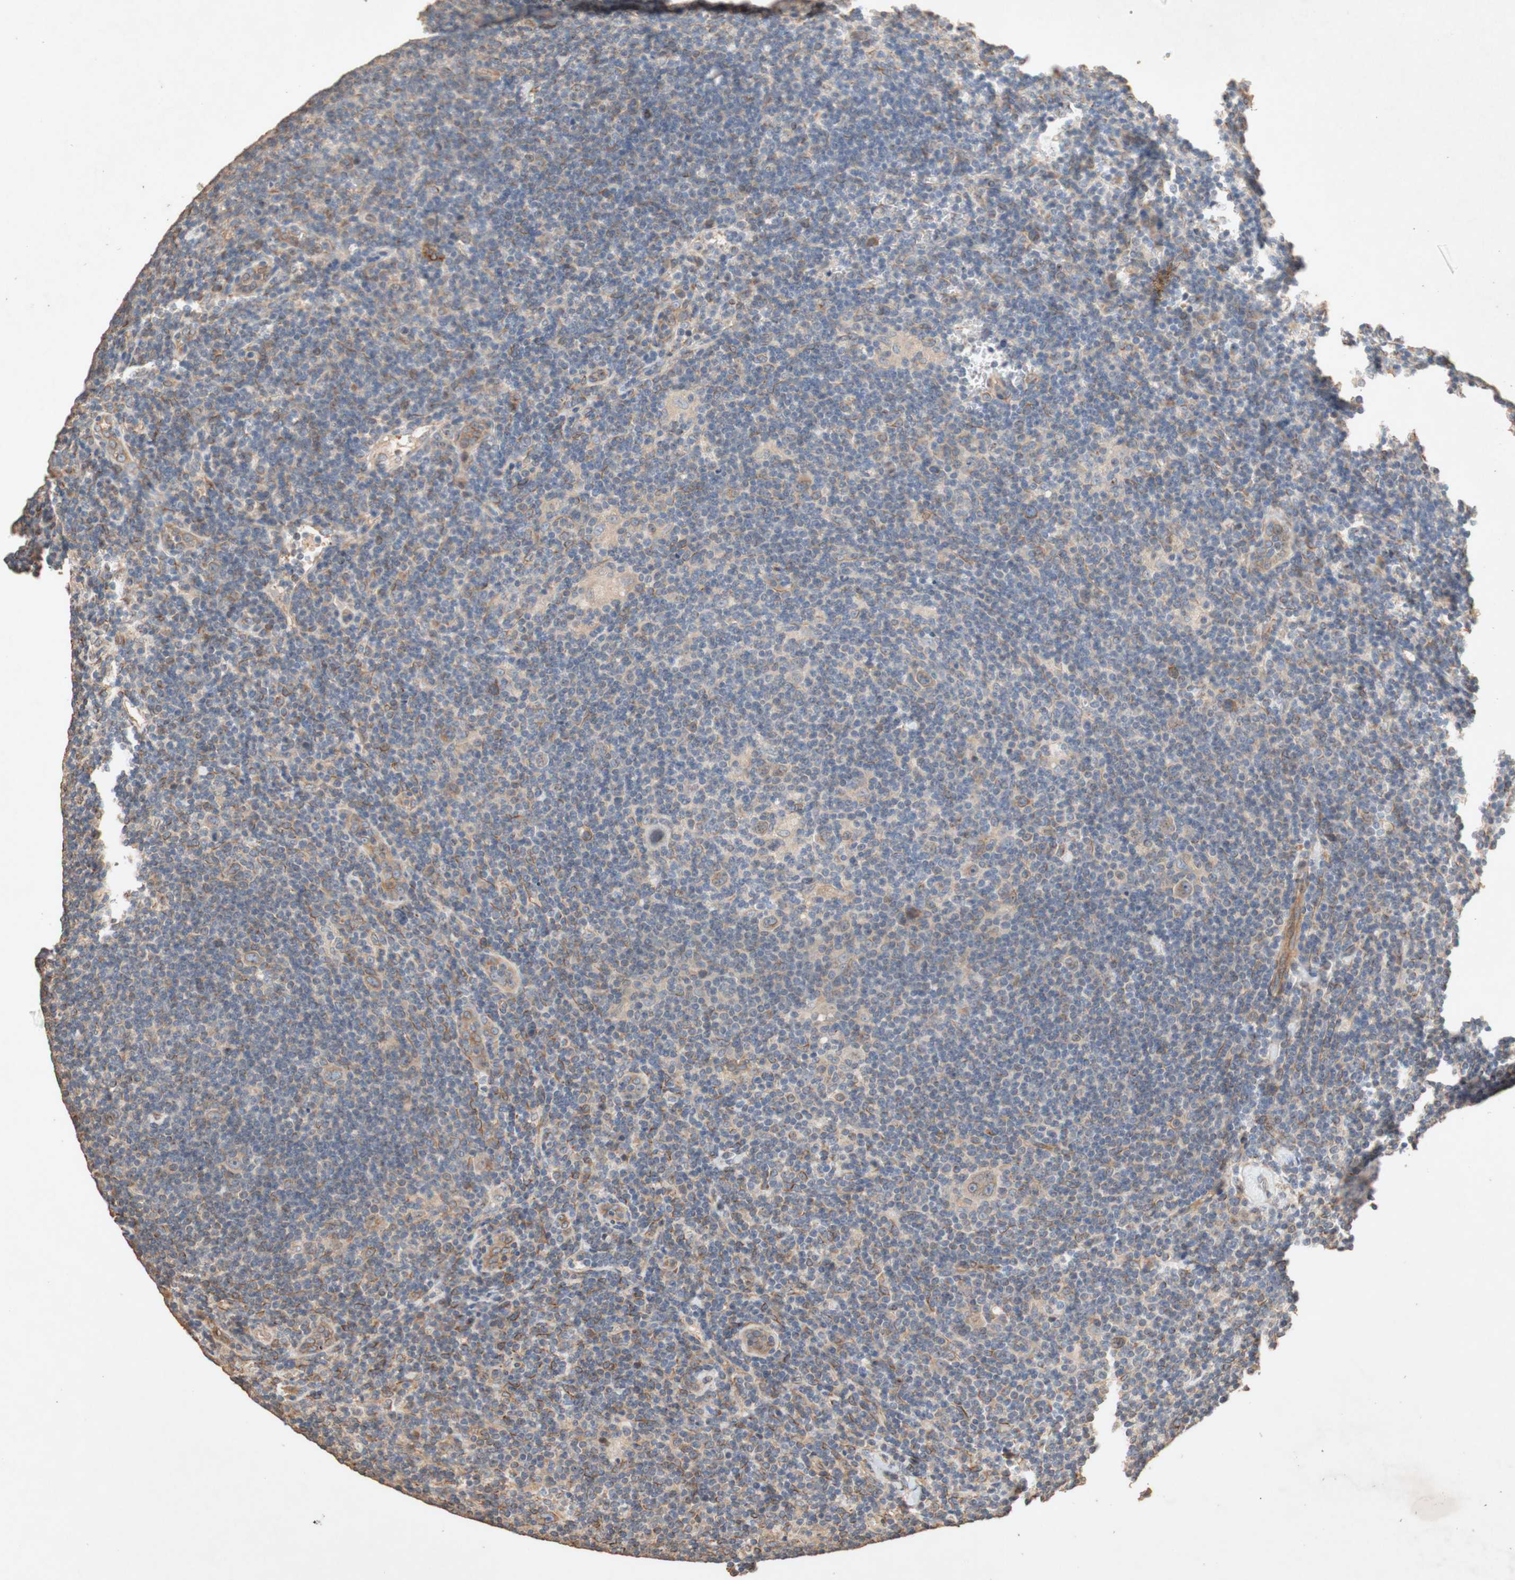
{"staining": {"intensity": "weak", "quantity": ">75%", "location": "cytoplasmic/membranous"}, "tissue": "lymphoma", "cell_type": "Tumor cells", "image_type": "cancer", "snomed": [{"axis": "morphology", "description": "Hodgkin's disease, NOS"}, {"axis": "topography", "description": "Lymph node"}], "caption": "This histopathology image exhibits immunohistochemistry staining of lymphoma, with low weak cytoplasmic/membranous expression in approximately >75% of tumor cells.", "gene": "TUBB", "patient": {"sex": "female", "age": 57}}